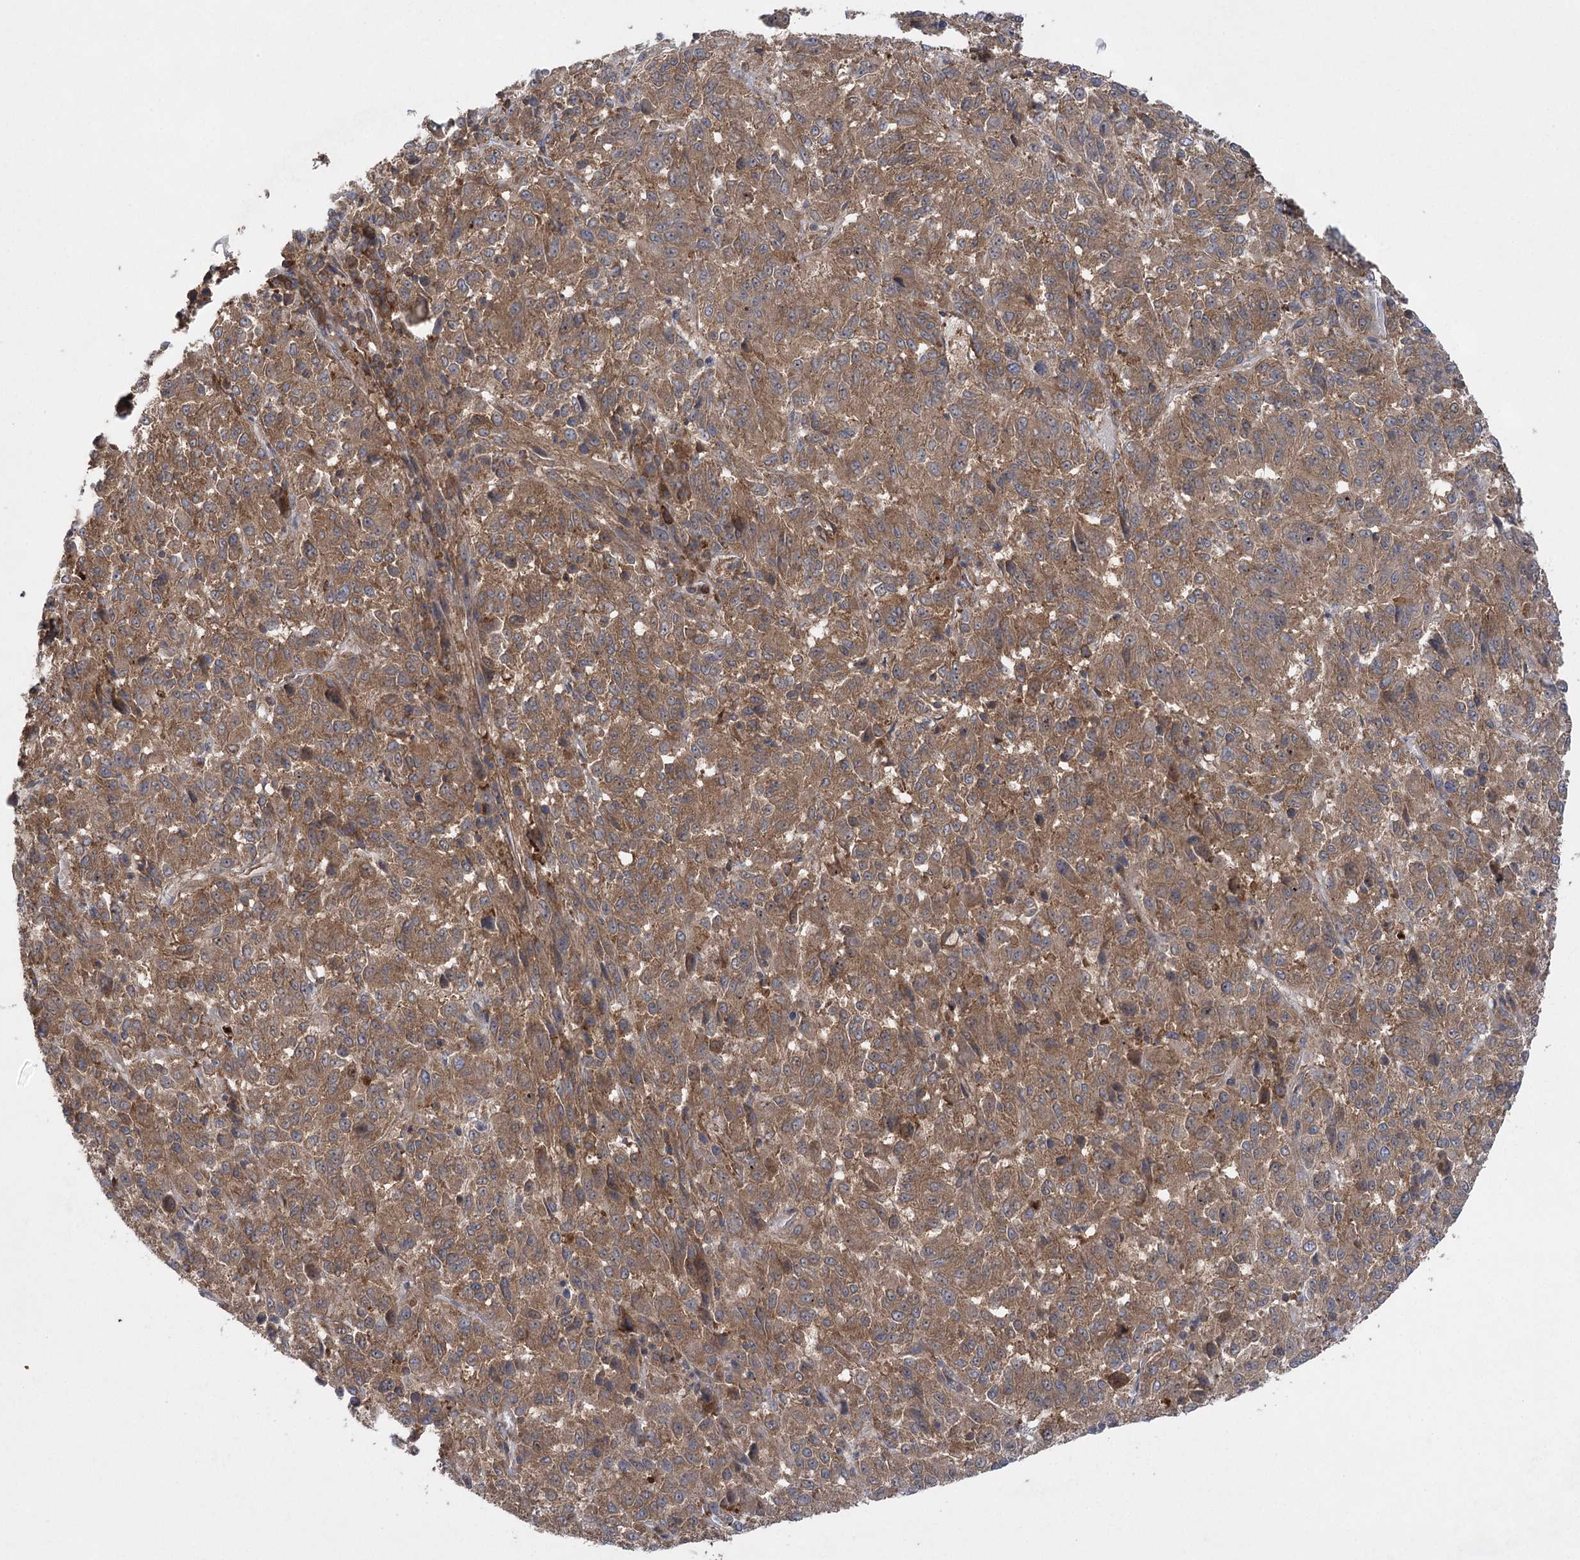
{"staining": {"intensity": "moderate", "quantity": ">75%", "location": "cytoplasmic/membranous"}, "tissue": "melanoma", "cell_type": "Tumor cells", "image_type": "cancer", "snomed": [{"axis": "morphology", "description": "Malignant melanoma, Metastatic site"}, {"axis": "topography", "description": "Lung"}], "caption": "Human melanoma stained with a protein marker displays moderate staining in tumor cells.", "gene": "EIF3A", "patient": {"sex": "male", "age": 64}}